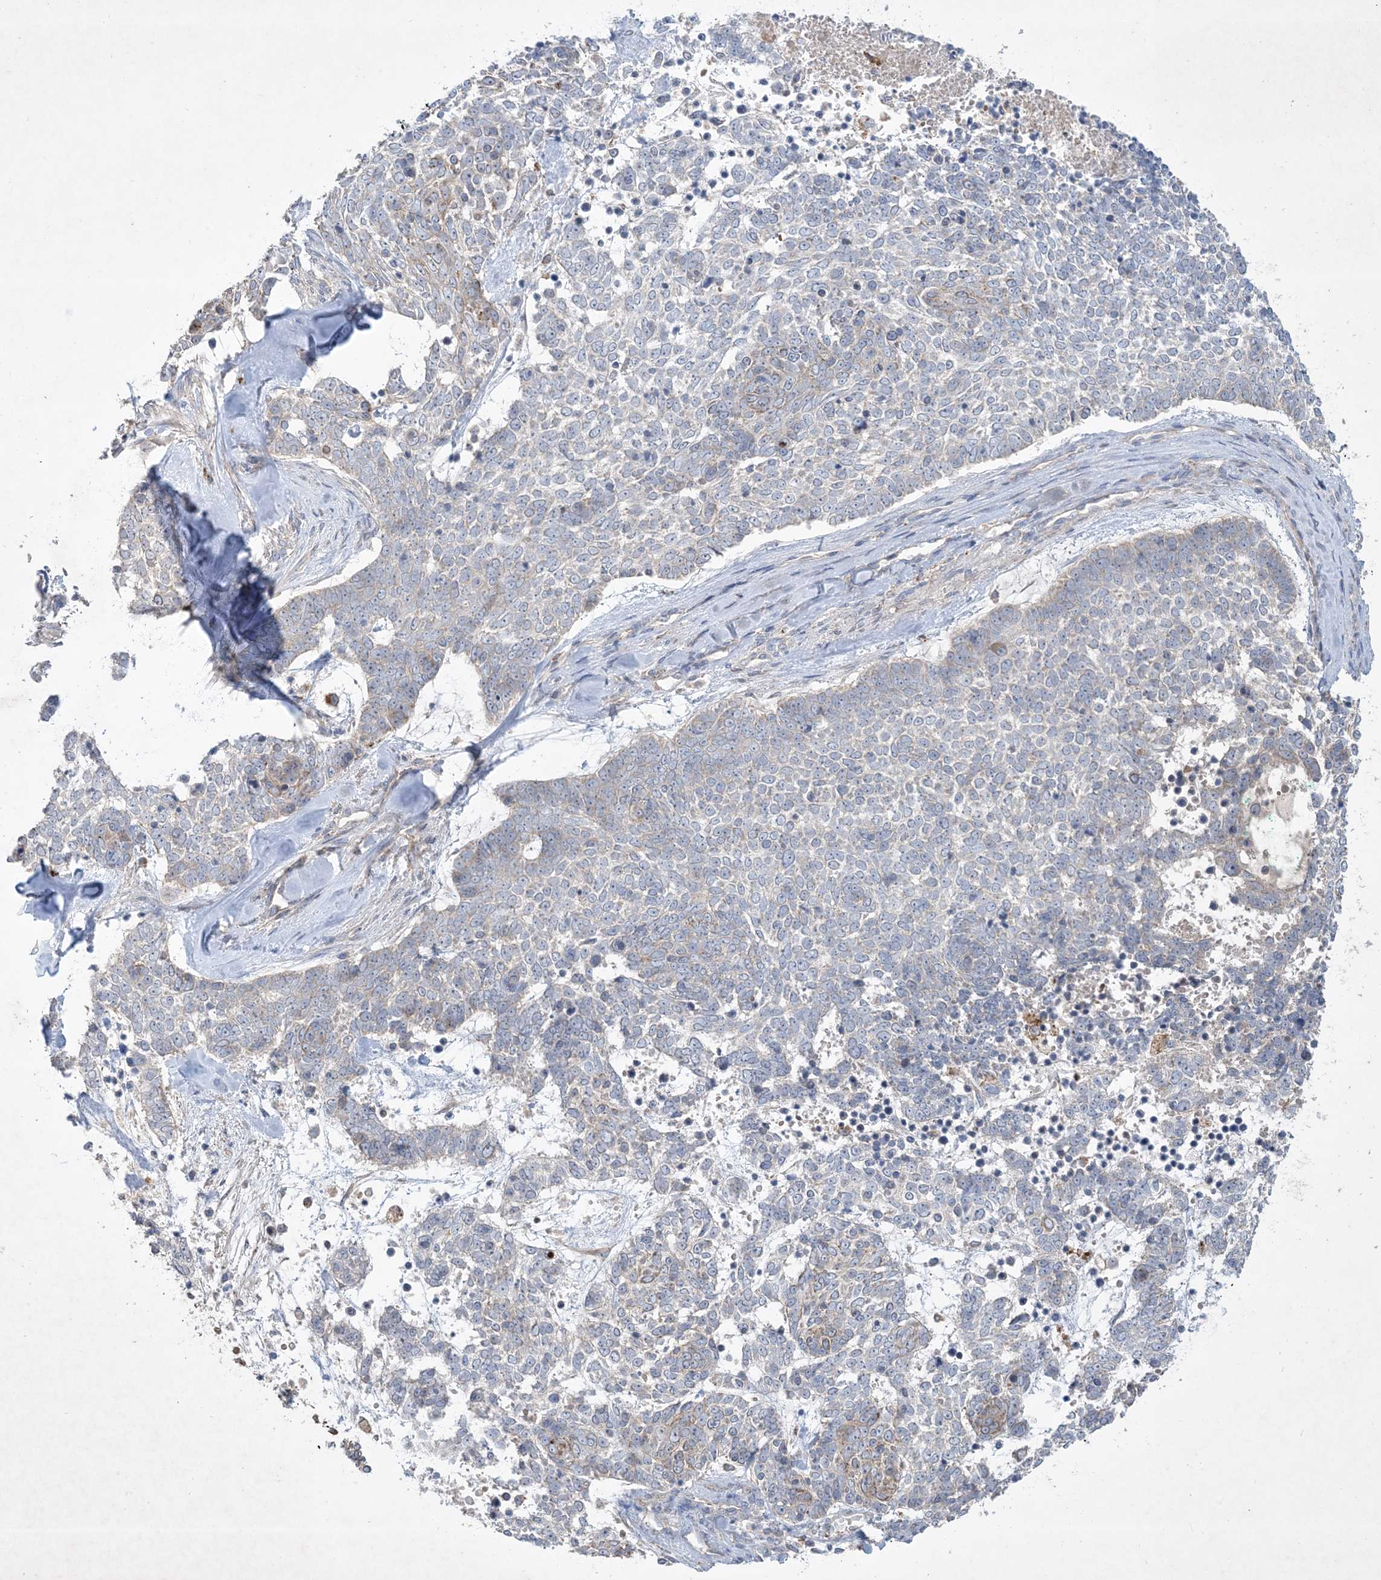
{"staining": {"intensity": "weak", "quantity": "<25%", "location": "cytoplasmic/membranous"}, "tissue": "skin cancer", "cell_type": "Tumor cells", "image_type": "cancer", "snomed": [{"axis": "morphology", "description": "Basal cell carcinoma"}, {"axis": "topography", "description": "Skin"}], "caption": "The immunohistochemistry histopathology image has no significant expression in tumor cells of basal cell carcinoma (skin) tissue.", "gene": "MRPS18A", "patient": {"sex": "female", "age": 81}}